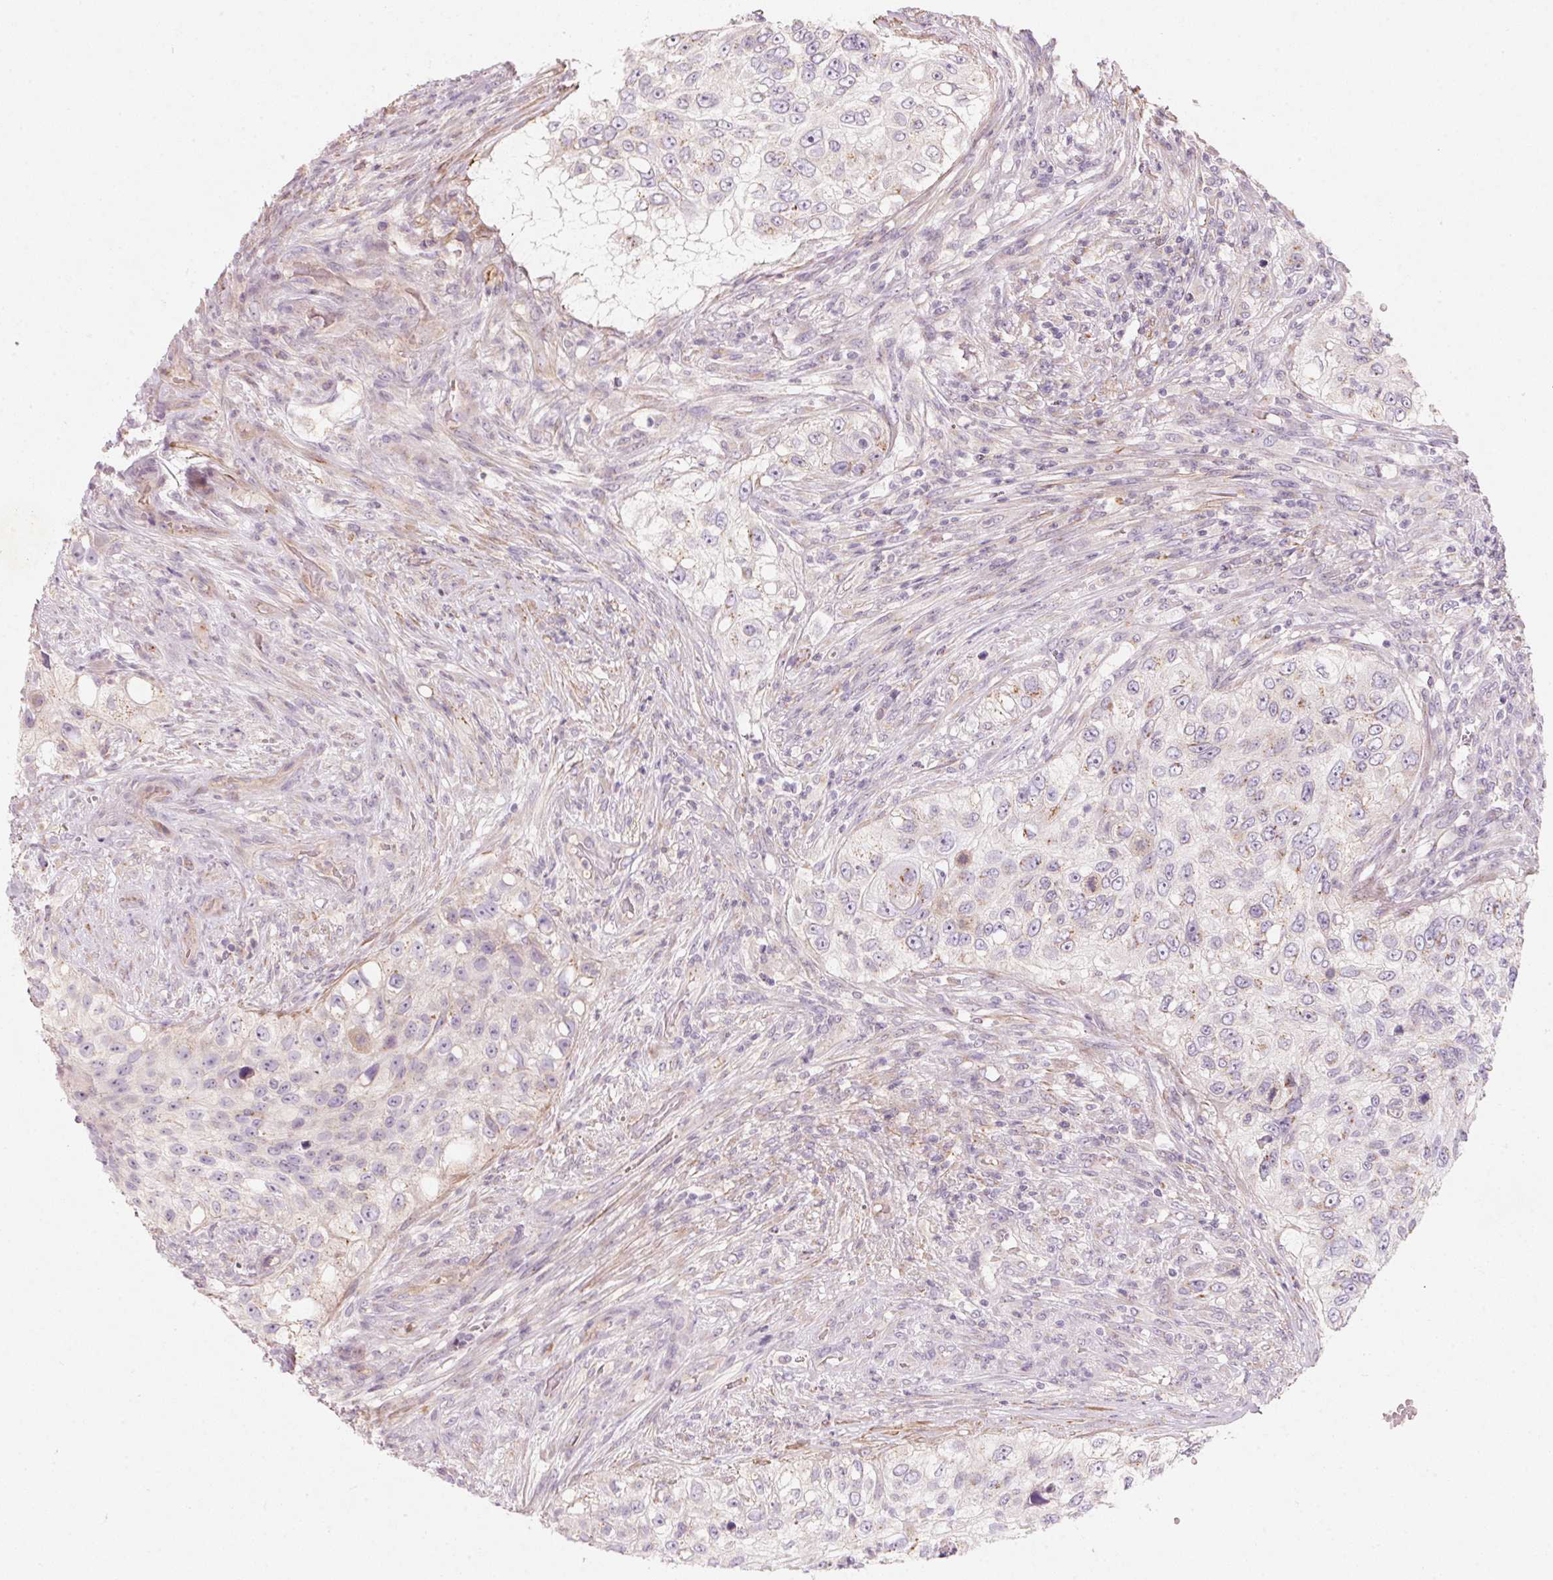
{"staining": {"intensity": "negative", "quantity": "none", "location": "none"}, "tissue": "urothelial cancer", "cell_type": "Tumor cells", "image_type": "cancer", "snomed": [{"axis": "morphology", "description": "Urothelial carcinoma, High grade"}, {"axis": "topography", "description": "Urinary bladder"}], "caption": "Tumor cells are negative for protein expression in human urothelial cancer.", "gene": "DRAM2", "patient": {"sex": "female", "age": 60}}